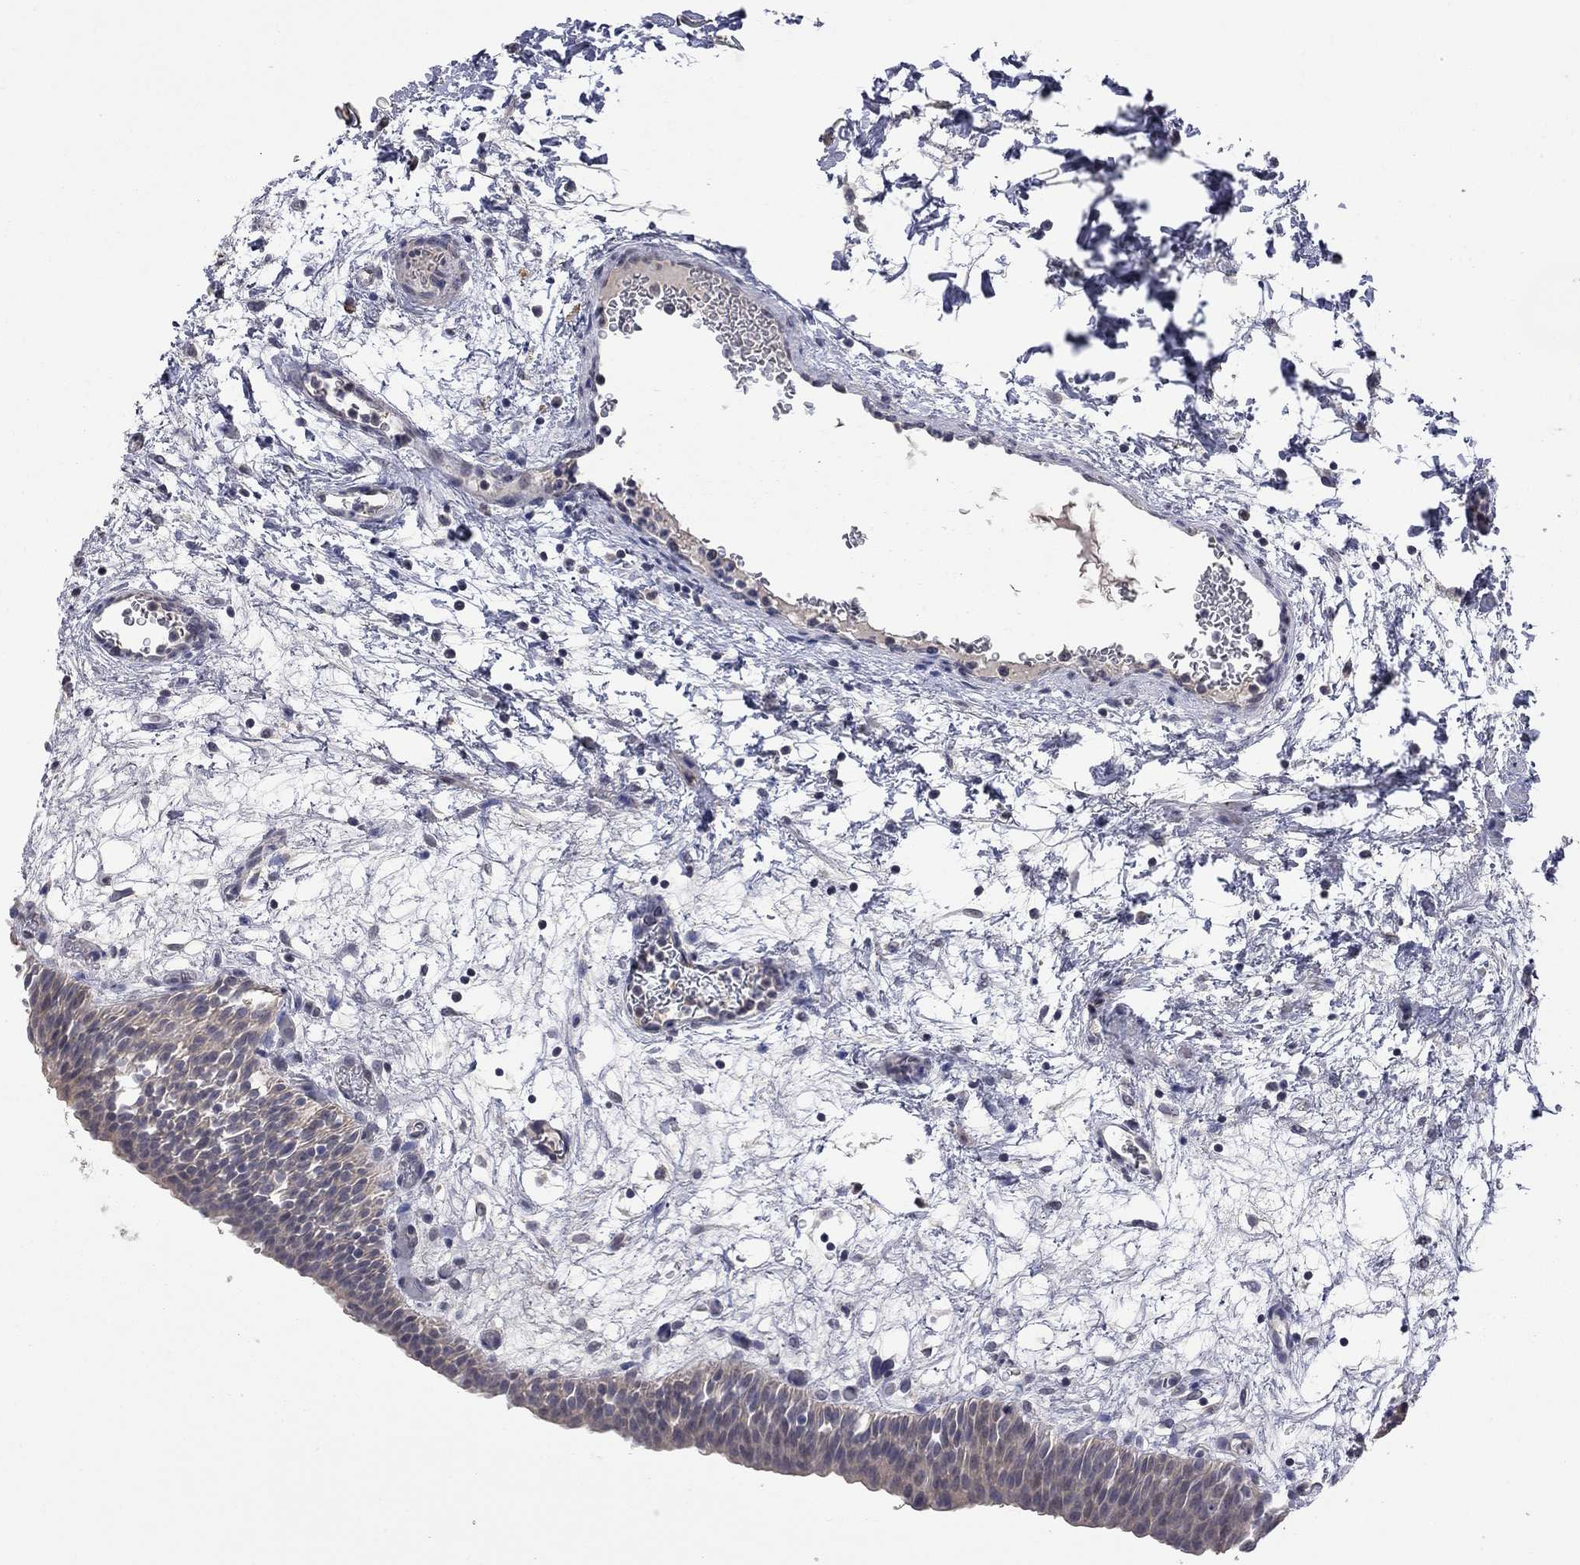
{"staining": {"intensity": "negative", "quantity": "none", "location": "none"}, "tissue": "urinary bladder", "cell_type": "Urothelial cells", "image_type": "normal", "snomed": [{"axis": "morphology", "description": "Normal tissue, NOS"}, {"axis": "topography", "description": "Urinary bladder"}], "caption": "Urinary bladder stained for a protein using IHC displays no positivity urothelial cells.", "gene": "FABP12", "patient": {"sex": "male", "age": 76}}